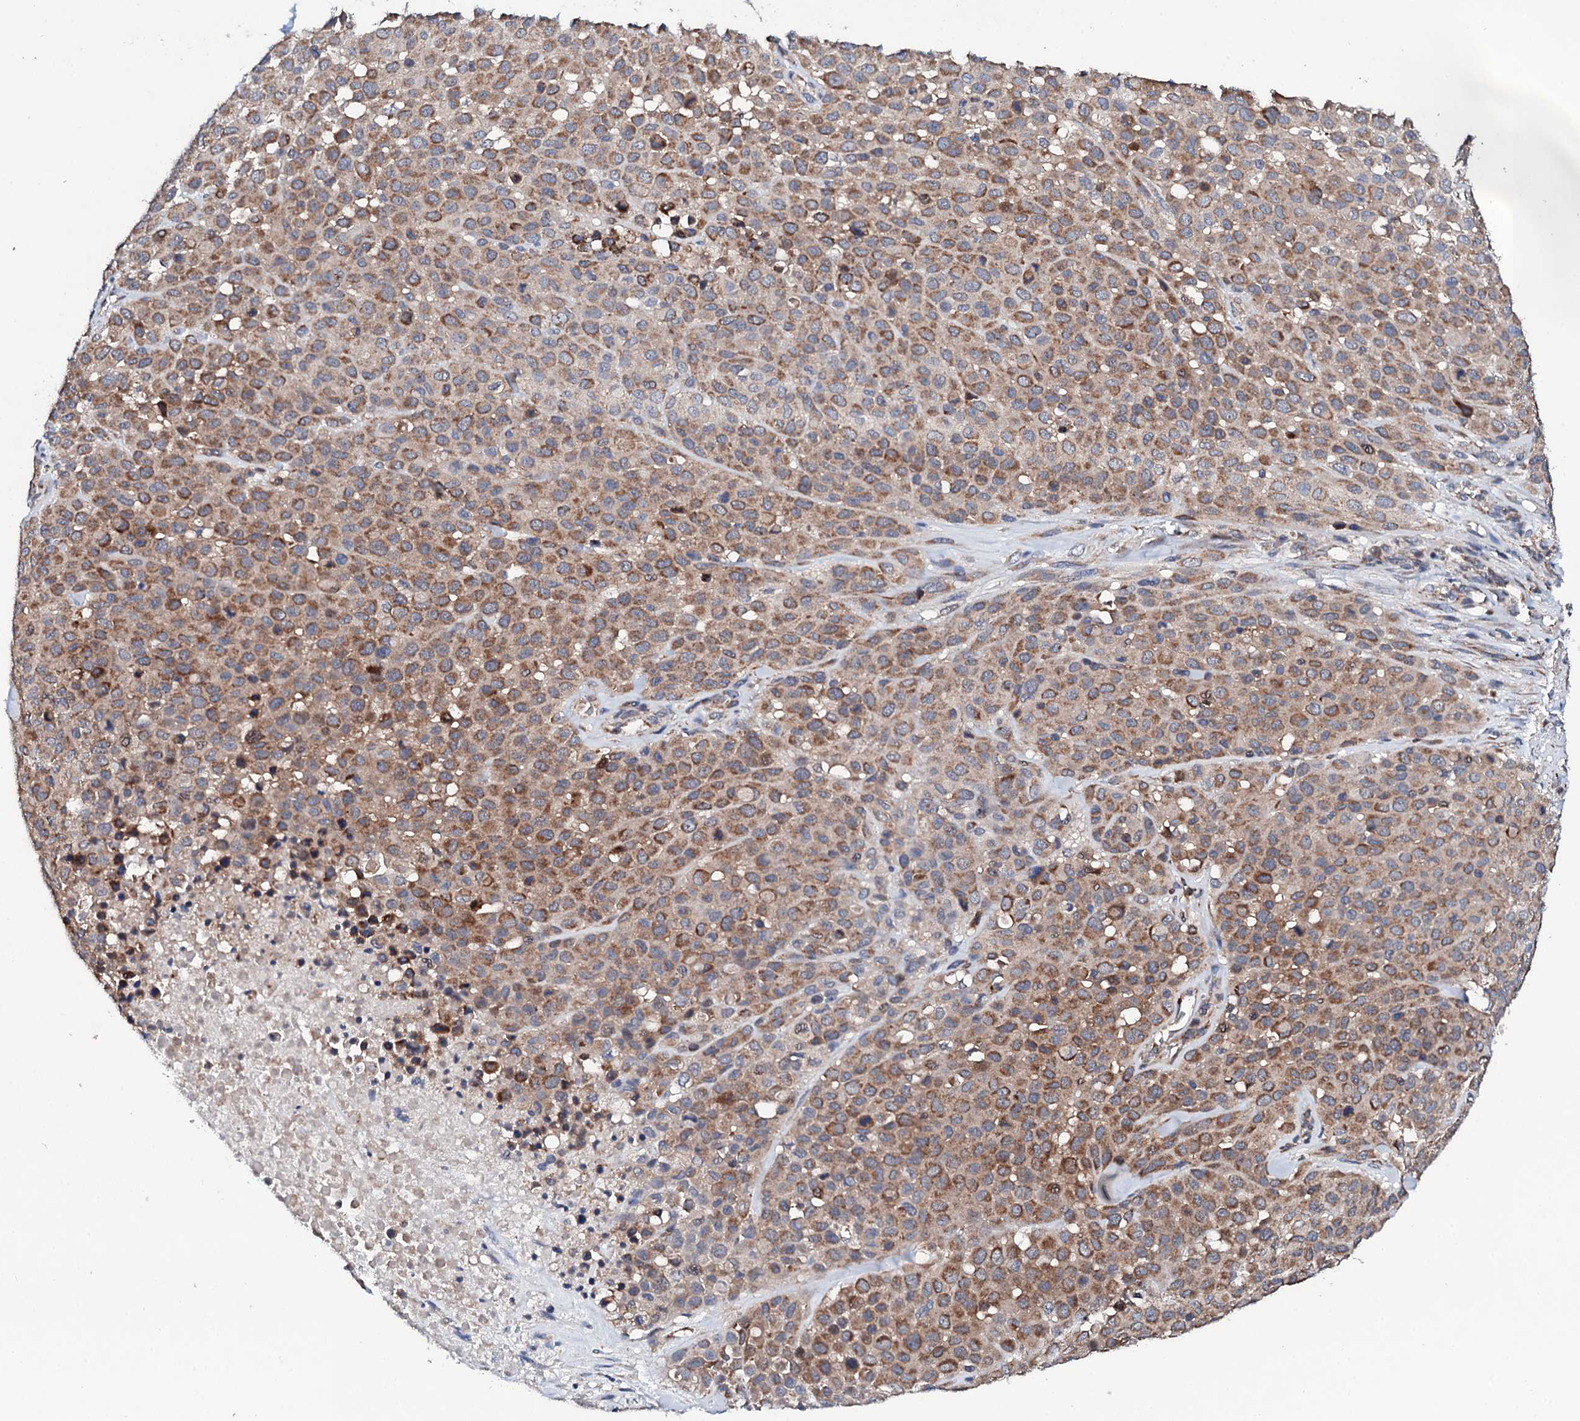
{"staining": {"intensity": "moderate", "quantity": ">75%", "location": "cytoplasmic/membranous"}, "tissue": "melanoma", "cell_type": "Tumor cells", "image_type": "cancer", "snomed": [{"axis": "morphology", "description": "Malignant melanoma, Metastatic site"}, {"axis": "topography", "description": "Skin"}], "caption": "A brown stain shows moderate cytoplasmic/membranous staining of a protein in melanoma tumor cells.", "gene": "COG4", "patient": {"sex": "female", "age": 81}}